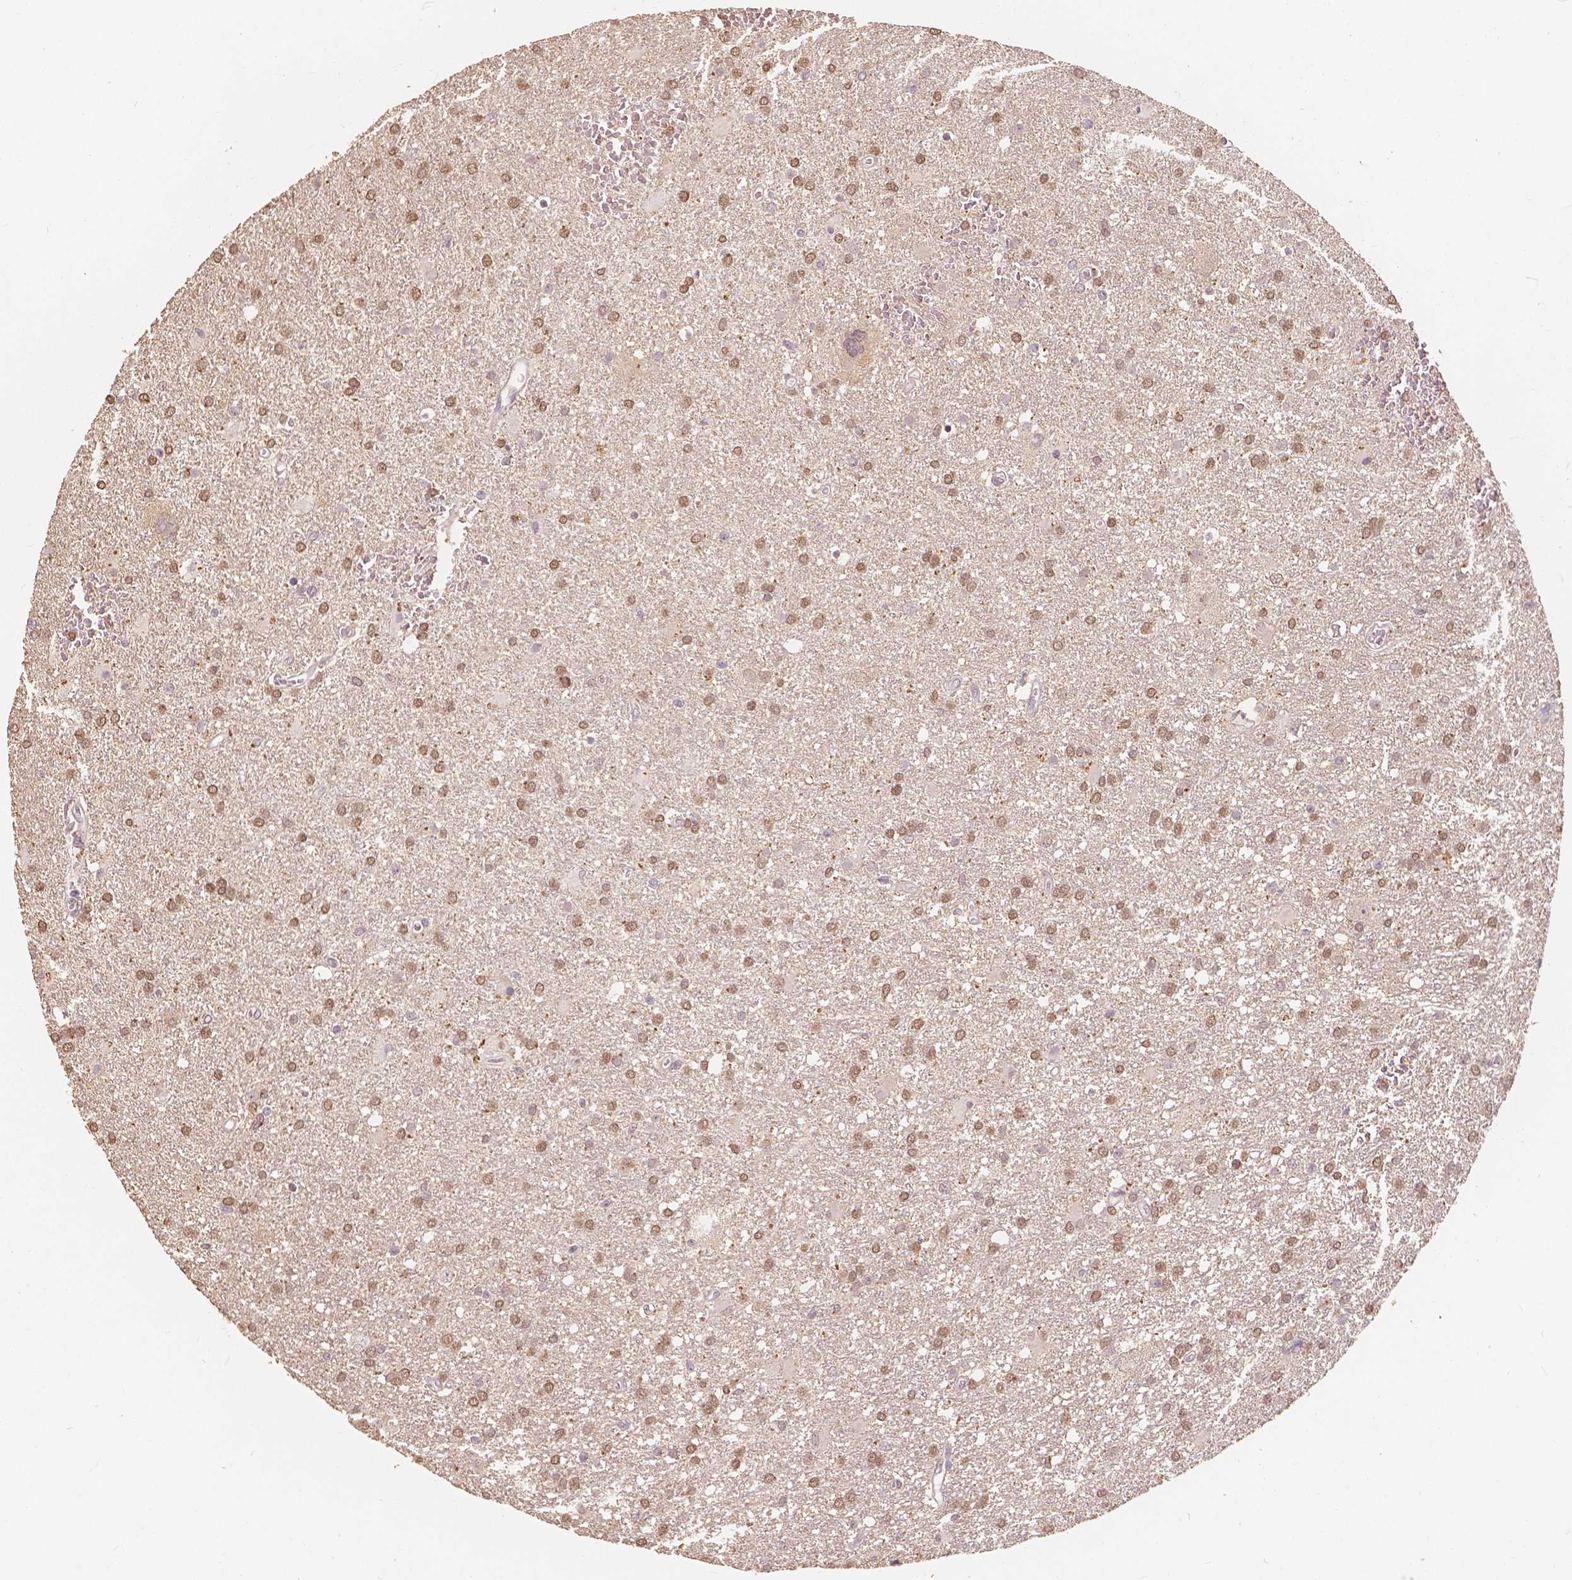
{"staining": {"intensity": "moderate", "quantity": ">75%", "location": "cytoplasmic/membranous,nuclear"}, "tissue": "glioma", "cell_type": "Tumor cells", "image_type": "cancer", "snomed": [{"axis": "morphology", "description": "Glioma, malignant, Low grade"}, {"axis": "topography", "description": "Brain"}], "caption": "Moderate cytoplasmic/membranous and nuclear expression is appreciated in approximately >75% of tumor cells in glioma. (DAB (3,3'-diaminobenzidine) = brown stain, brightfield microscopy at high magnification).", "gene": "SAT2", "patient": {"sex": "male", "age": 66}}